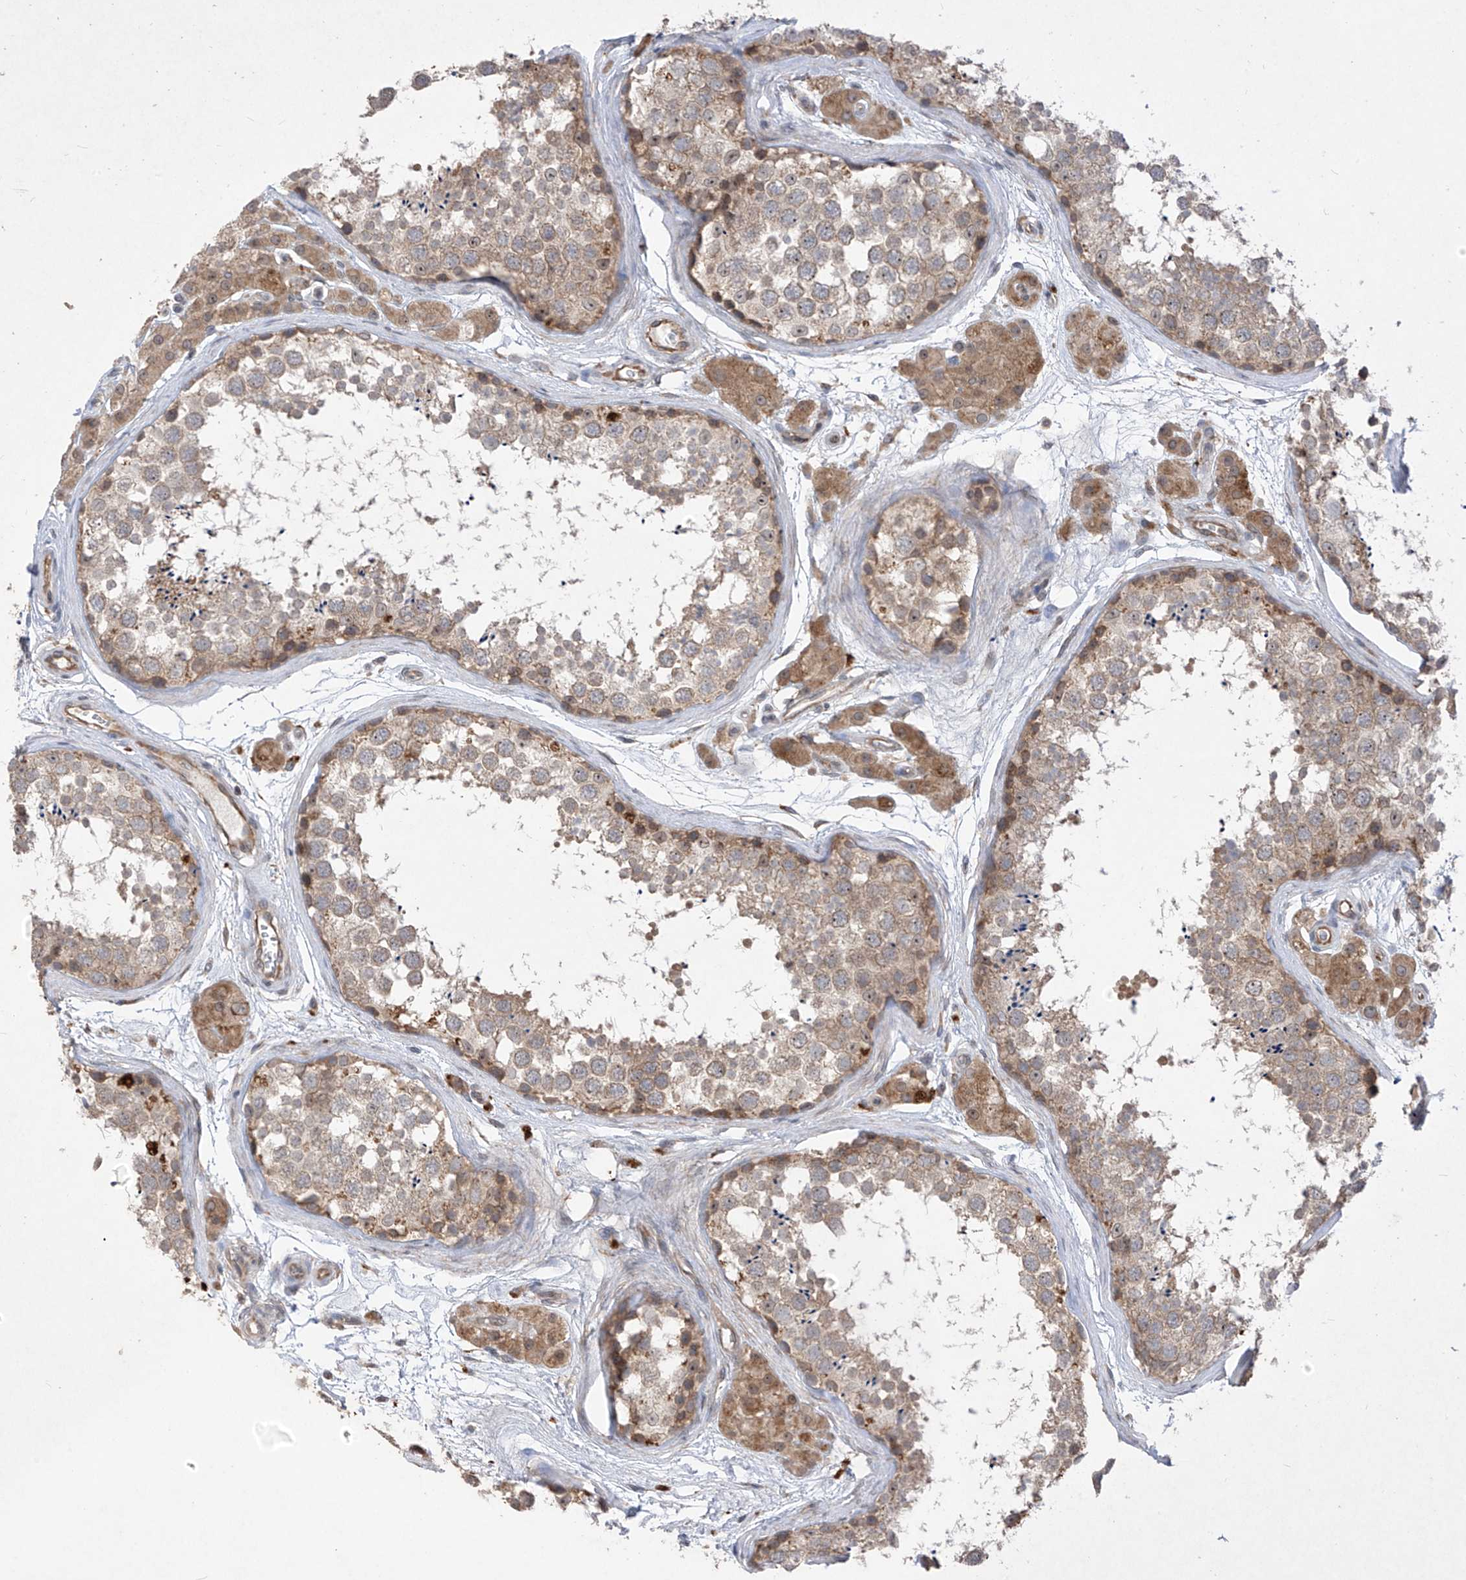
{"staining": {"intensity": "moderate", "quantity": "<25%", "location": "cytoplasmic/membranous"}, "tissue": "testis", "cell_type": "Cells in seminiferous ducts", "image_type": "normal", "snomed": [{"axis": "morphology", "description": "Normal tissue, NOS"}, {"axis": "topography", "description": "Testis"}], "caption": "IHC micrograph of benign testis: testis stained using immunohistochemistry (IHC) demonstrates low levels of moderate protein expression localized specifically in the cytoplasmic/membranous of cells in seminiferous ducts, appearing as a cytoplasmic/membranous brown color.", "gene": "RPL34", "patient": {"sex": "male", "age": 56}}